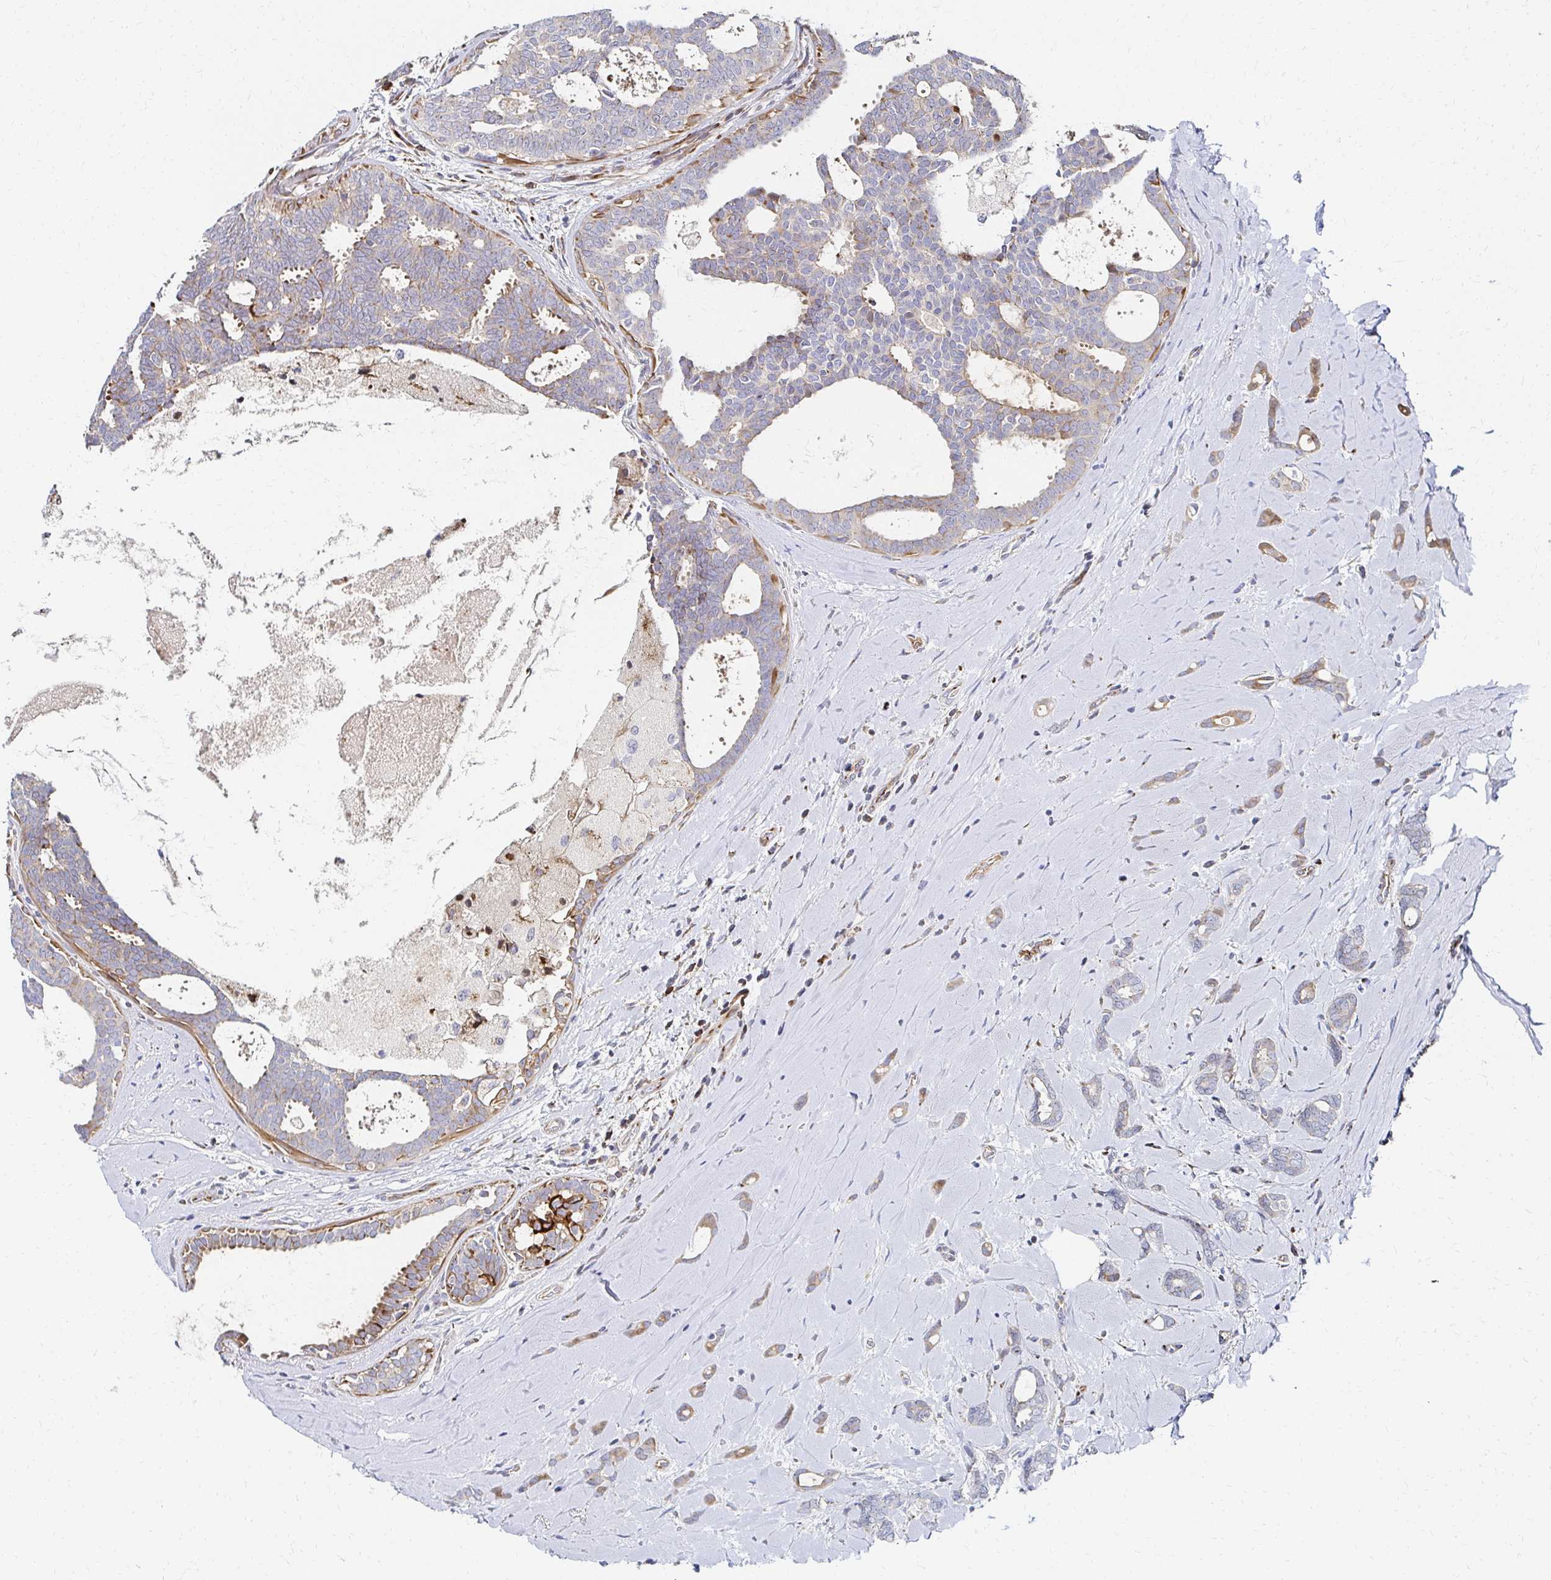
{"staining": {"intensity": "moderate", "quantity": "<25%", "location": "cytoplasmic/membranous"}, "tissue": "breast cancer", "cell_type": "Tumor cells", "image_type": "cancer", "snomed": [{"axis": "morphology", "description": "Intraductal carcinoma, in situ"}, {"axis": "morphology", "description": "Duct carcinoma"}, {"axis": "morphology", "description": "Lobular carcinoma, in situ"}, {"axis": "topography", "description": "Breast"}], "caption": "A micrograph of breast invasive ductal carcinoma stained for a protein shows moderate cytoplasmic/membranous brown staining in tumor cells.", "gene": "MAN1A1", "patient": {"sex": "female", "age": 44}}